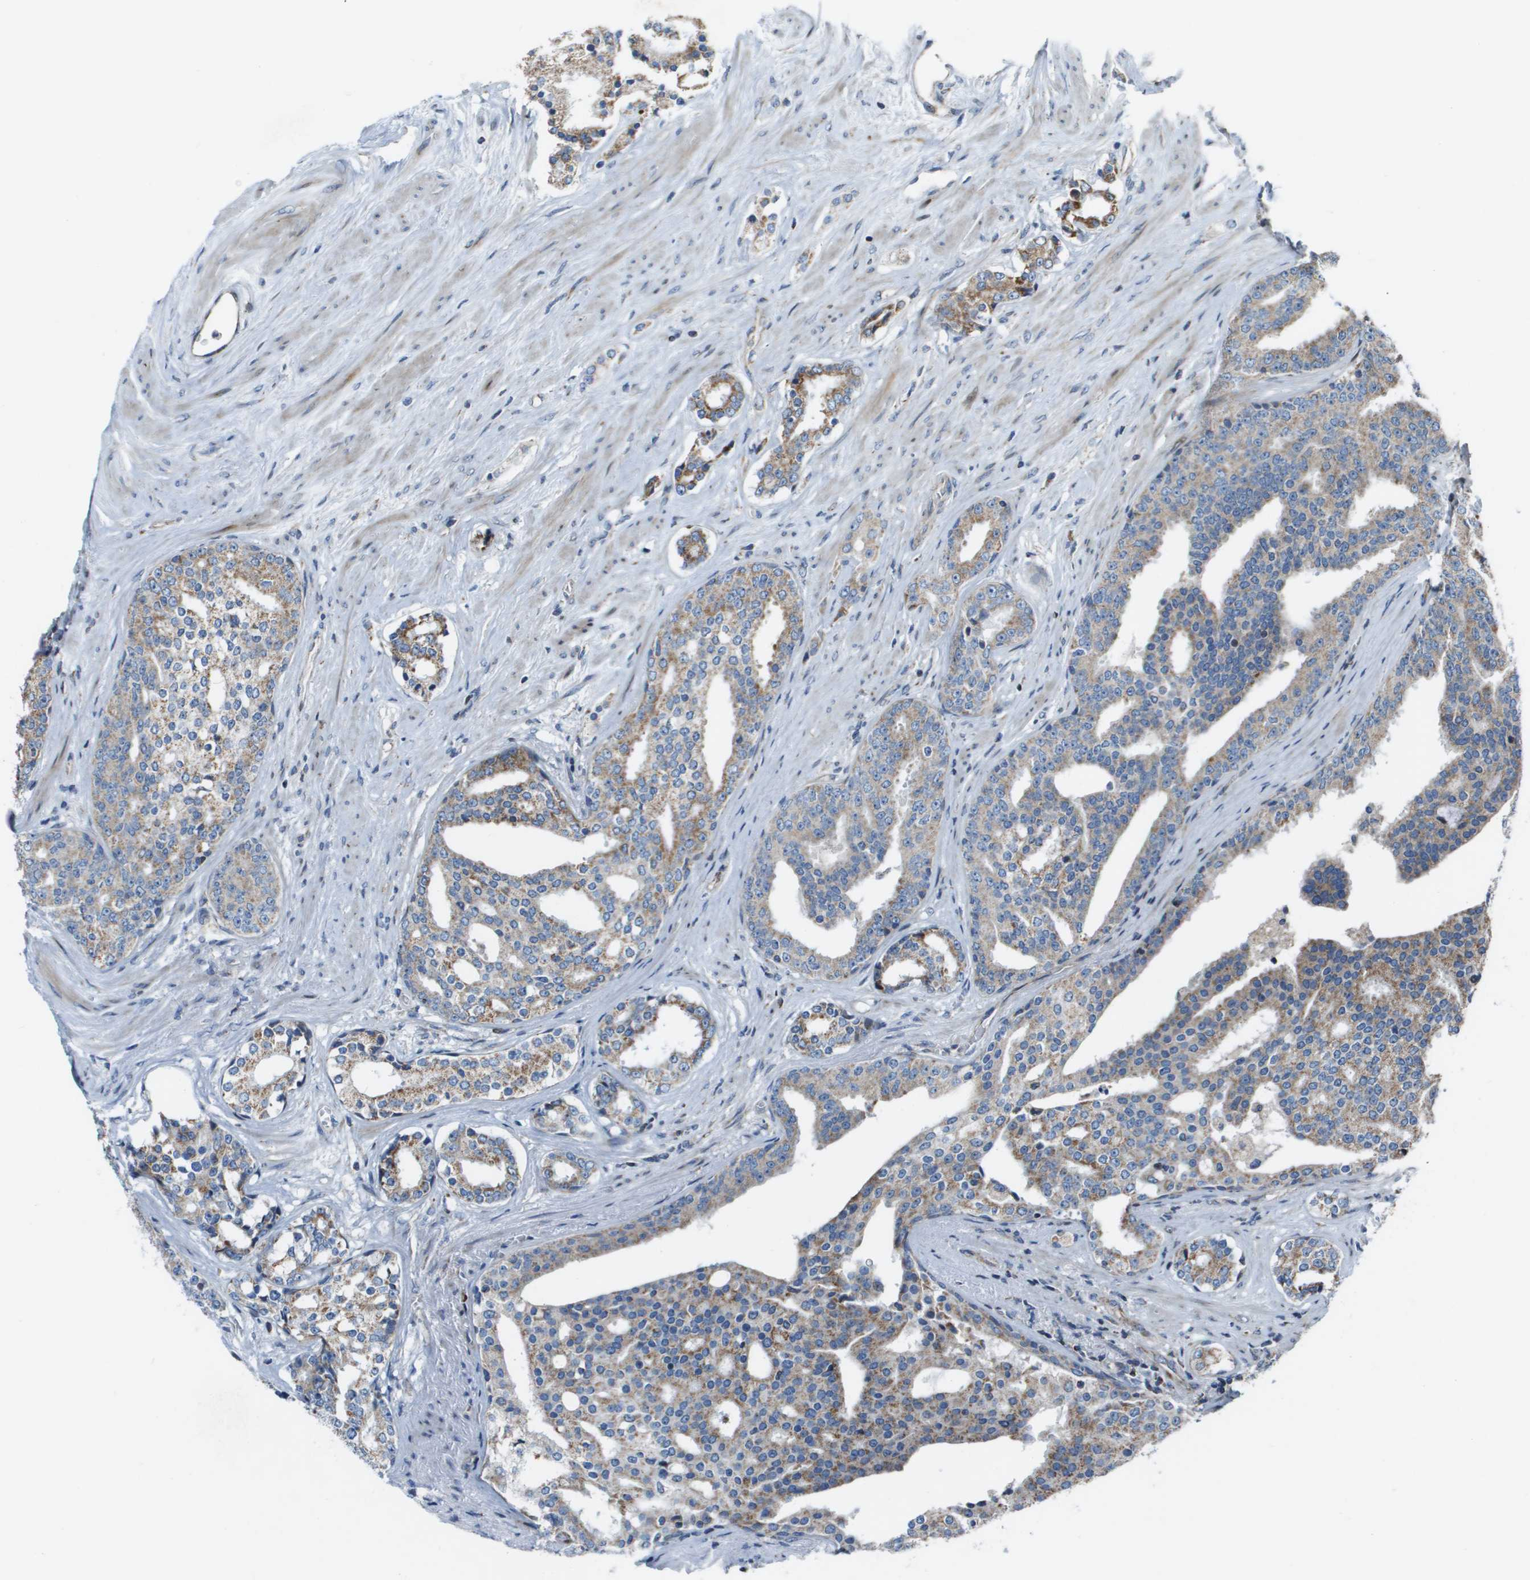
{"staining": {"intensity": "moderate", "quantity": ">75%", "location": "cytoplasmic/membranous"}, "tissue": "prostate cancer", "cell_type": "Tumor cells", "image_type": "cancer", "snomed": [{"axis": "morphology", "description": "Adenocarcinoma, High grade"}, {"axis": "topography", "description": "Prostate"}], "caption": "High-grade adenocarcinoma (prostate) stained with immunohistochemistry (IHC) demonstrates moderate cytoplasmic/membranous expression in approximately >75% of tumor cells.", "gene": "MGAT3", "patient": {"sex": "male", "age": 71}}